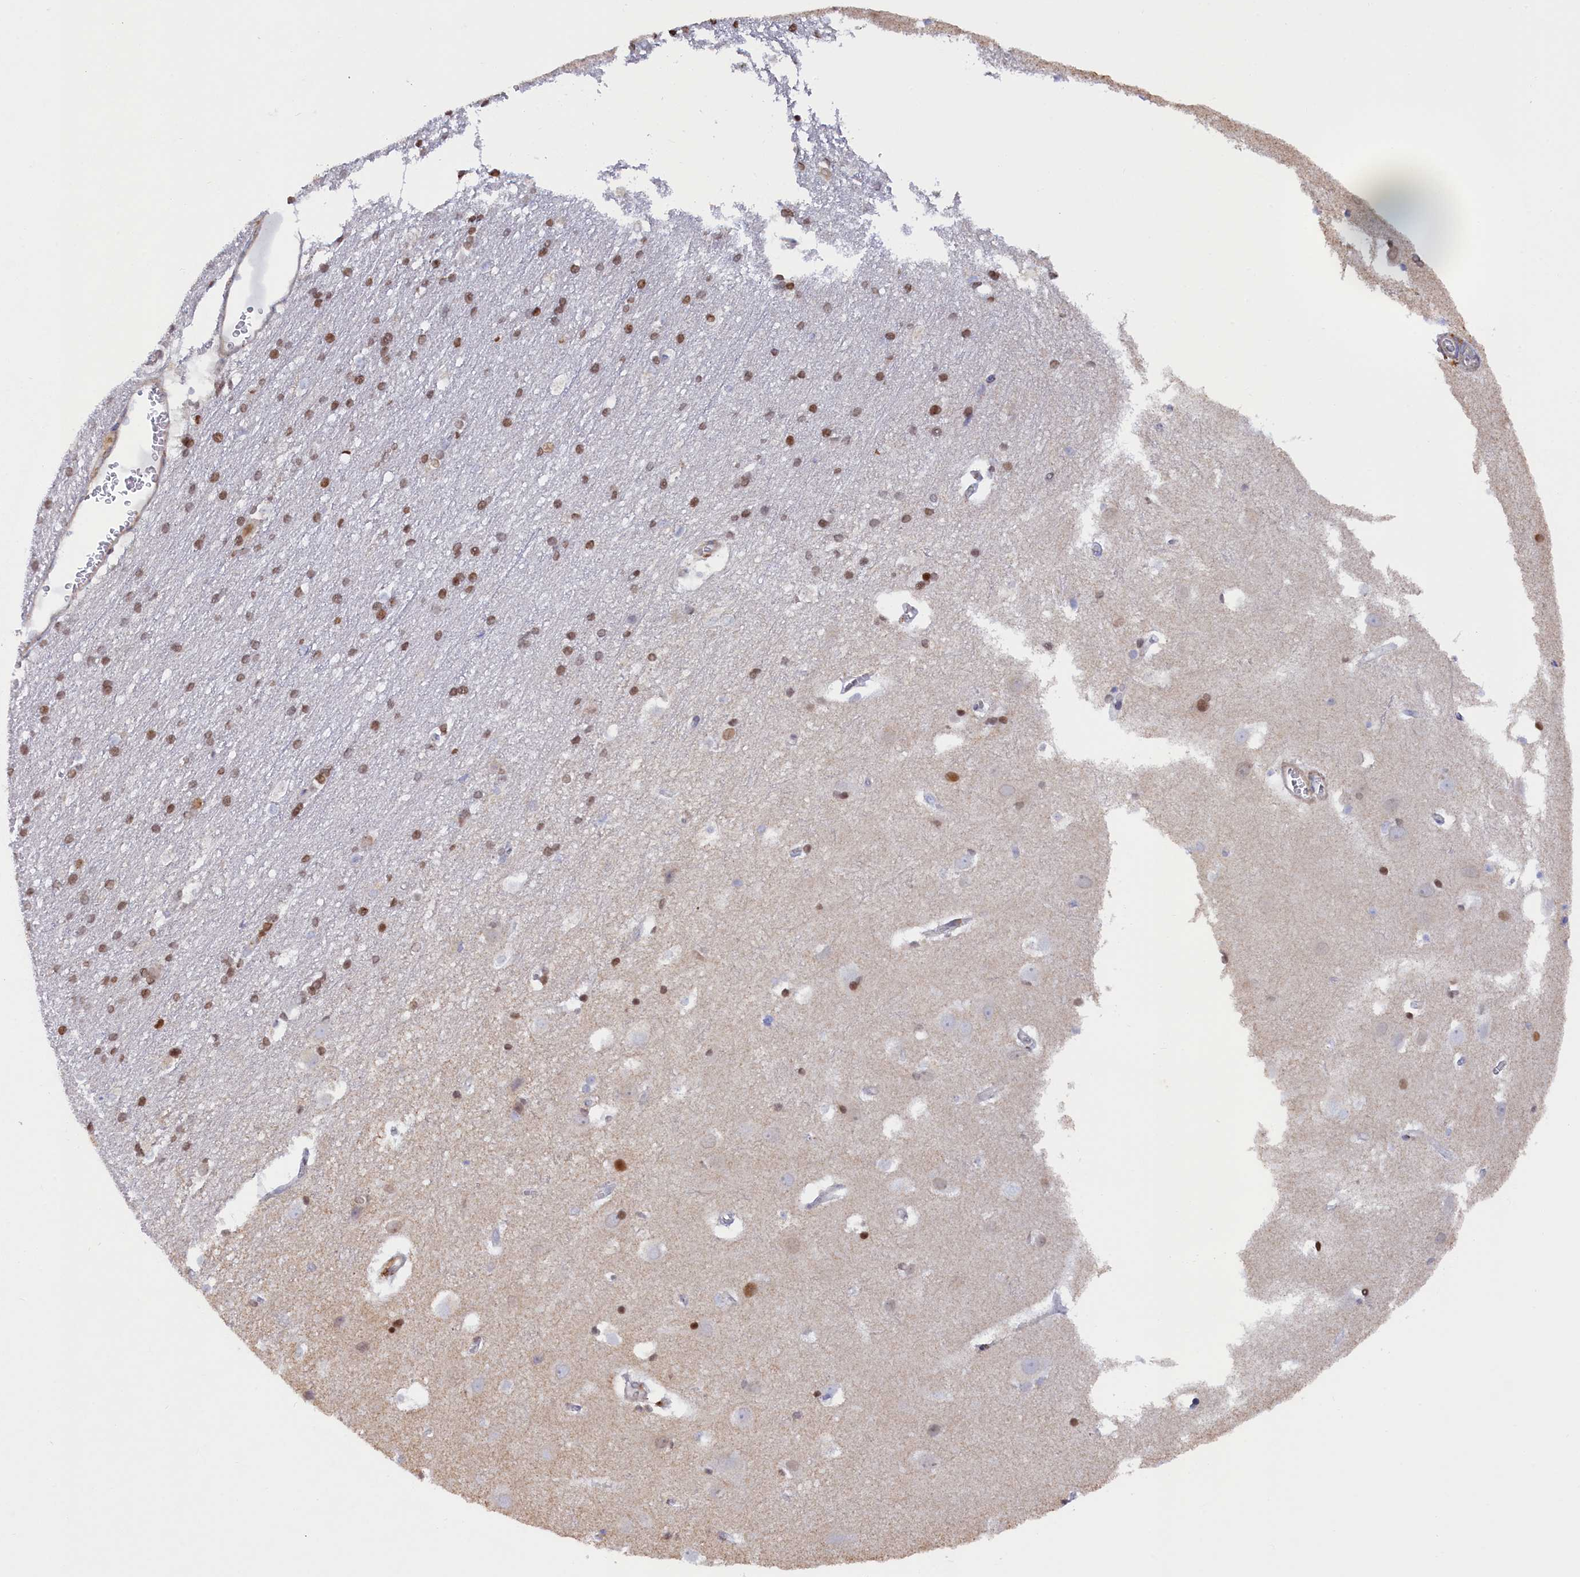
{"staining": {"intensity": "negative", "quantity": "none", "location": "none"}, "tissue": "cerebral cortex", "cell_type": "Endothelial cells", "image_type": "normal", "snomed": [{"axis": "morphology", "description": "Normal tissue, NOS"}, {"axis": "topography", "description": "Cerebral cortex"}], "caption": "Image shows no significant protein expression in endothelial cells of unremarkable cerebral cortex. (DAB (3,3'-diaminobenzidine) immunohistochemistry (IHC) with hematoxylin counter stain).", "gene": "POGLUT3", "patient": {"sex": "male", "age": 54}}